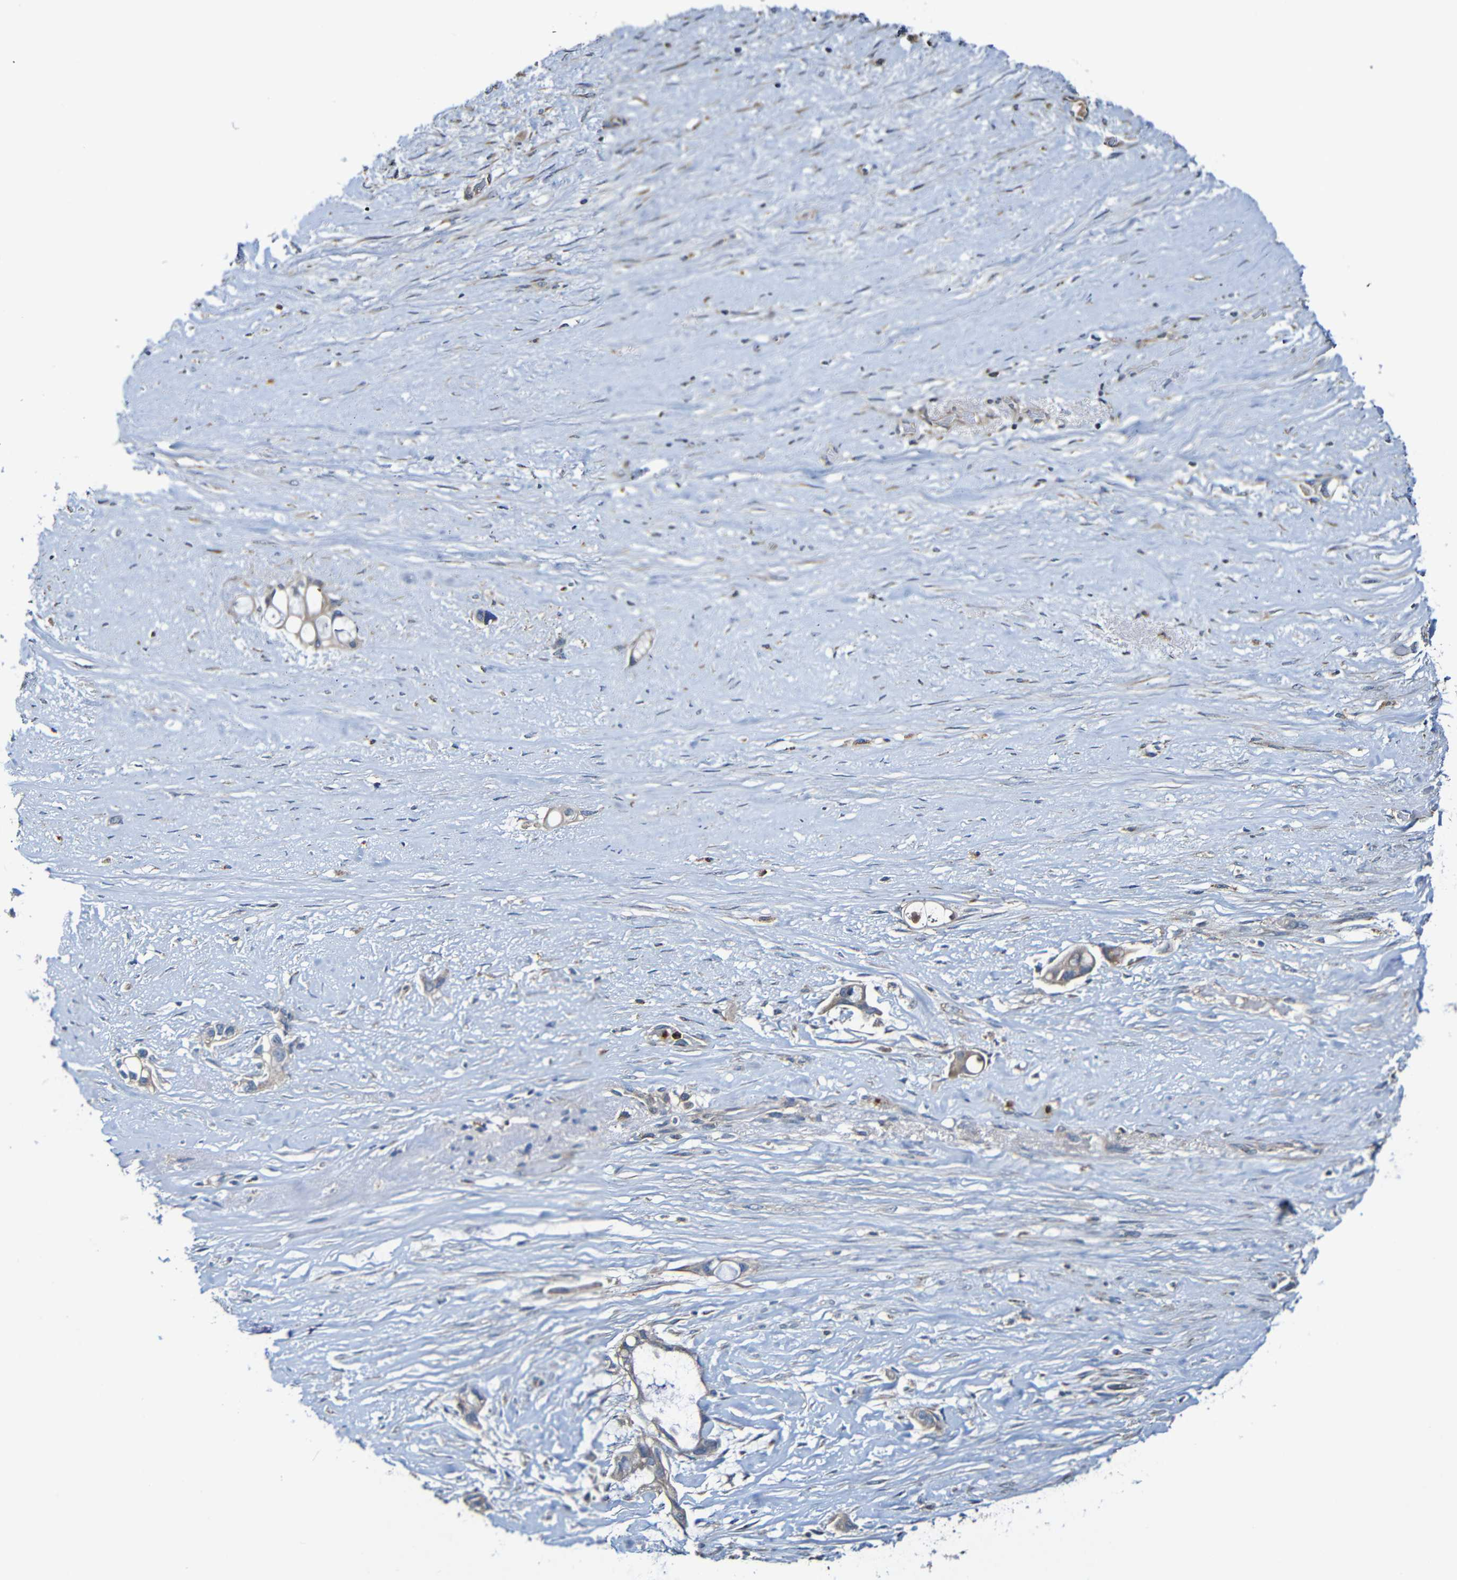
{"staining": {"intensity": "moderate", "quantity": "25%-75%", "location": "cytoplasmic/membranous"}, "tissue": "liver cancer", "cell_type": "Tumor cells", "image_type": "cancer", "snomed": [{"axis": "morphology", "description": "Cholangiocarcinoma"}, {"axis": "topography", "description": "Liver"}], "caption": "Immunohistochemical staining of human liver cancer (cholangiocarcinoma) displays medium levels of moderate cytoplasmic/membranous expression in approximately 25%-75% of tumor cells. (DAB IHC, brown staining for protein, blue staining for nuclei).", "gene": "ADAM15", "patient": {"sex": "female", "age": 65}}